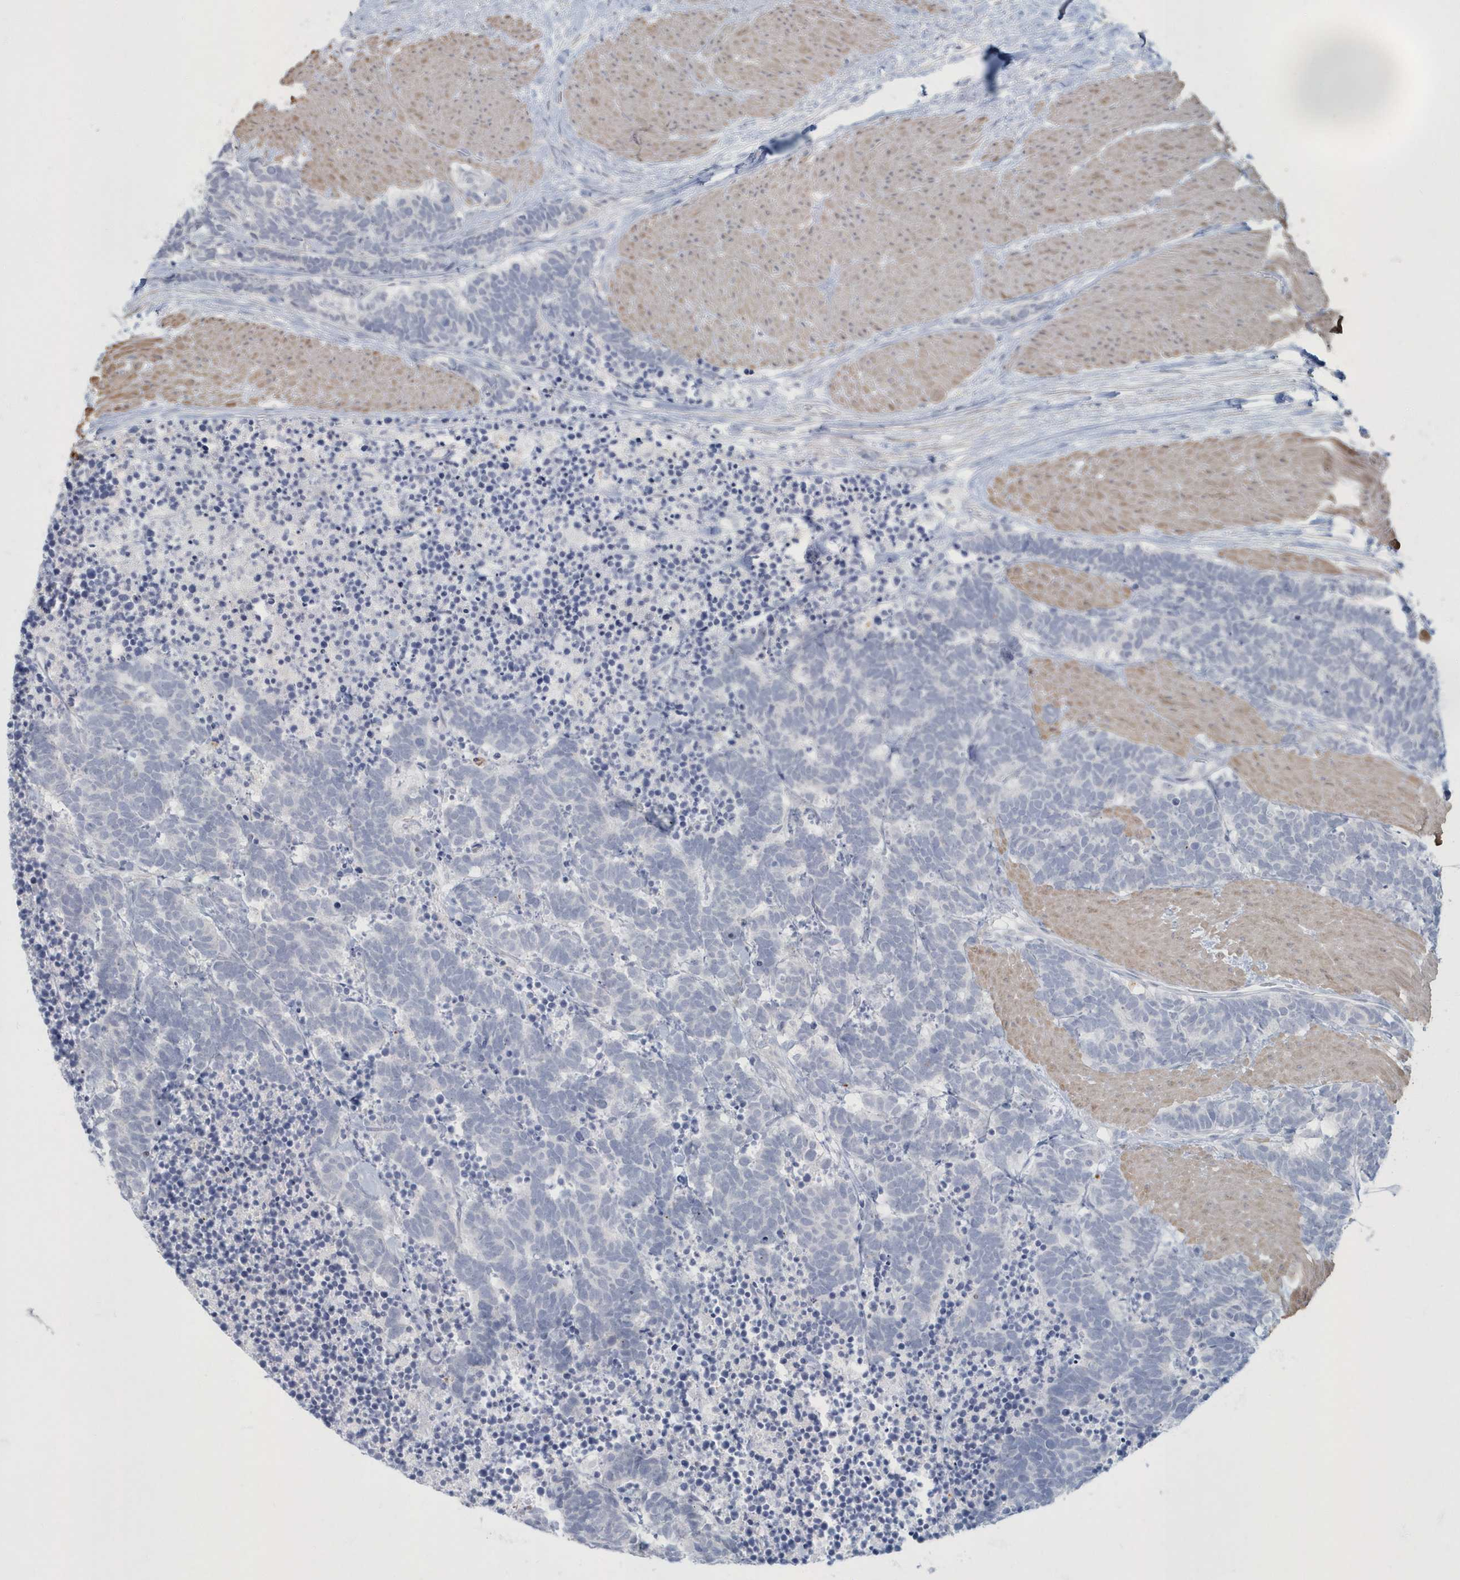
{"staining": {"intensity": "negative", "quantity": "none", "location": "none"}, "tissue": "carcinoid", "cell_type": "Tumor cells", "image_type": "cancer", "snomed": [{"axis": "morphology", "description": "Carcinoma, NOS"}, {"axis": "morphology", "description": "Carcinoid, malignant, NOS"}, {"axis": "topography", "description": "Urinary bladder"}], "caption": "Photomicrograph shows no significant protein expression in tumor cells of carcinoma.", "gene": "MYOT", "patient": {"sex": "male", "age": 57}}